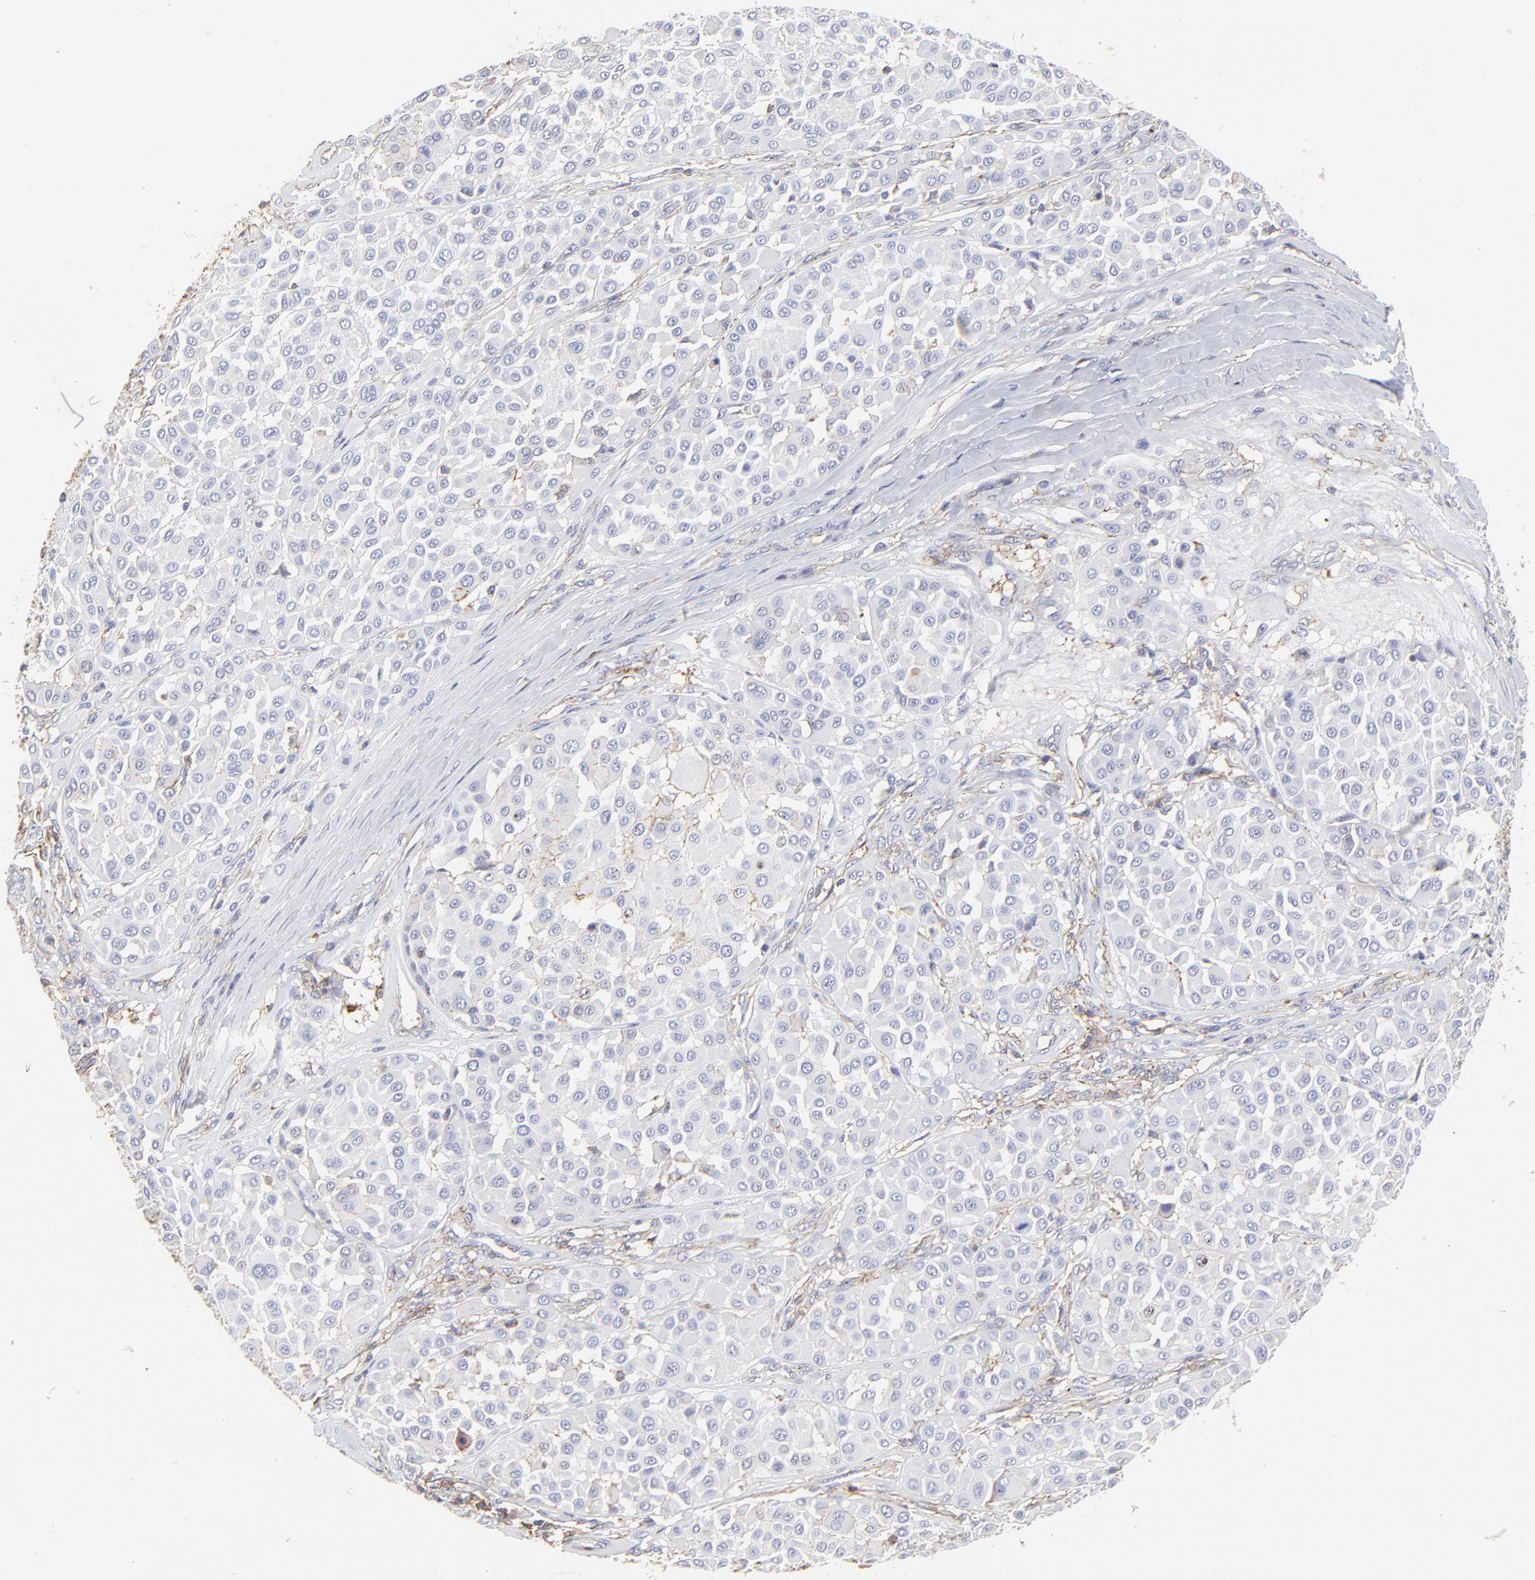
{"staining": {"intensity": "negative", "quantity": "none", "location": "none"}, "tissue": "melanoma", "cell_type": "Tumor cells", "image_type": "cancer", "snomed": [{"axis": "morphology", "description": "Malignant melanoma, Metastatic site"}, {"axis": "topography", "description": "Soft tissue"}], "caption": "This micrograph is of malignant melanoma (metastatic site) stained with immunohistochemistry to label a protein in brown with the nuclei are counter-stained blue. There is no expression in tumor cells.", "gene": "ANXA6", "patient": {"sex": "male", "age": 41}}